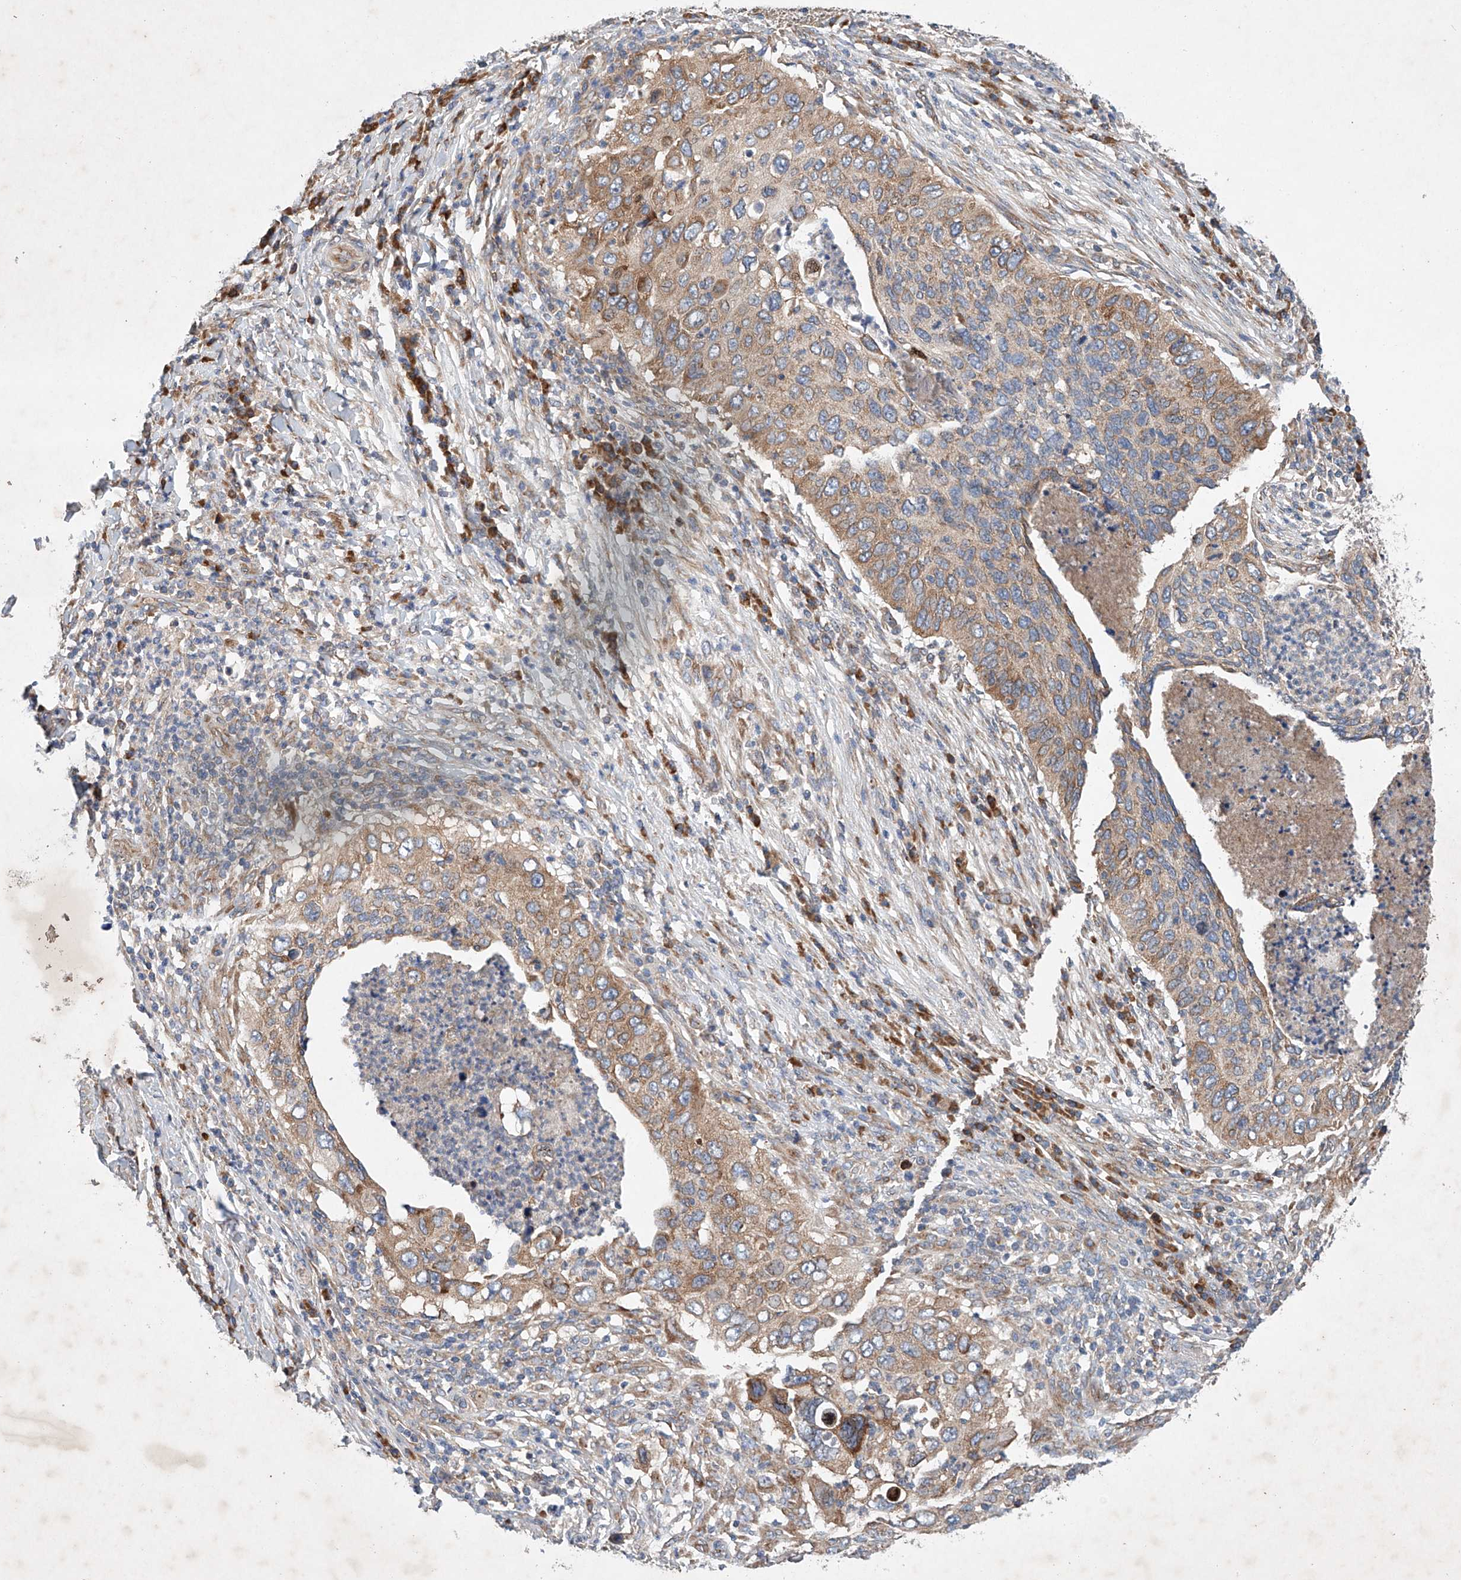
{"staining": {"intensity": "moderate", "quantity": ">75%", "location": "cytoplasmic/membranous"}, "tissue": "cervical cancer", "cell_type": "Tumor cells", "image_type": "cancer", "snomed": [{"axis": "morphology", "description": "Squamous cell carcinoma, NOS"}, {"axis": "topography", "description": "Cervix"}], "caption": "This is a micrograph of immunohistochemistry (IHC) staining of cervical cancer (squamous cell carcinoma), which shows moderate positivity in the cytoplasmic/membranous of tumor cells.", "gene": "FASTK", "patient": {"sex": "female", "age": 38}}